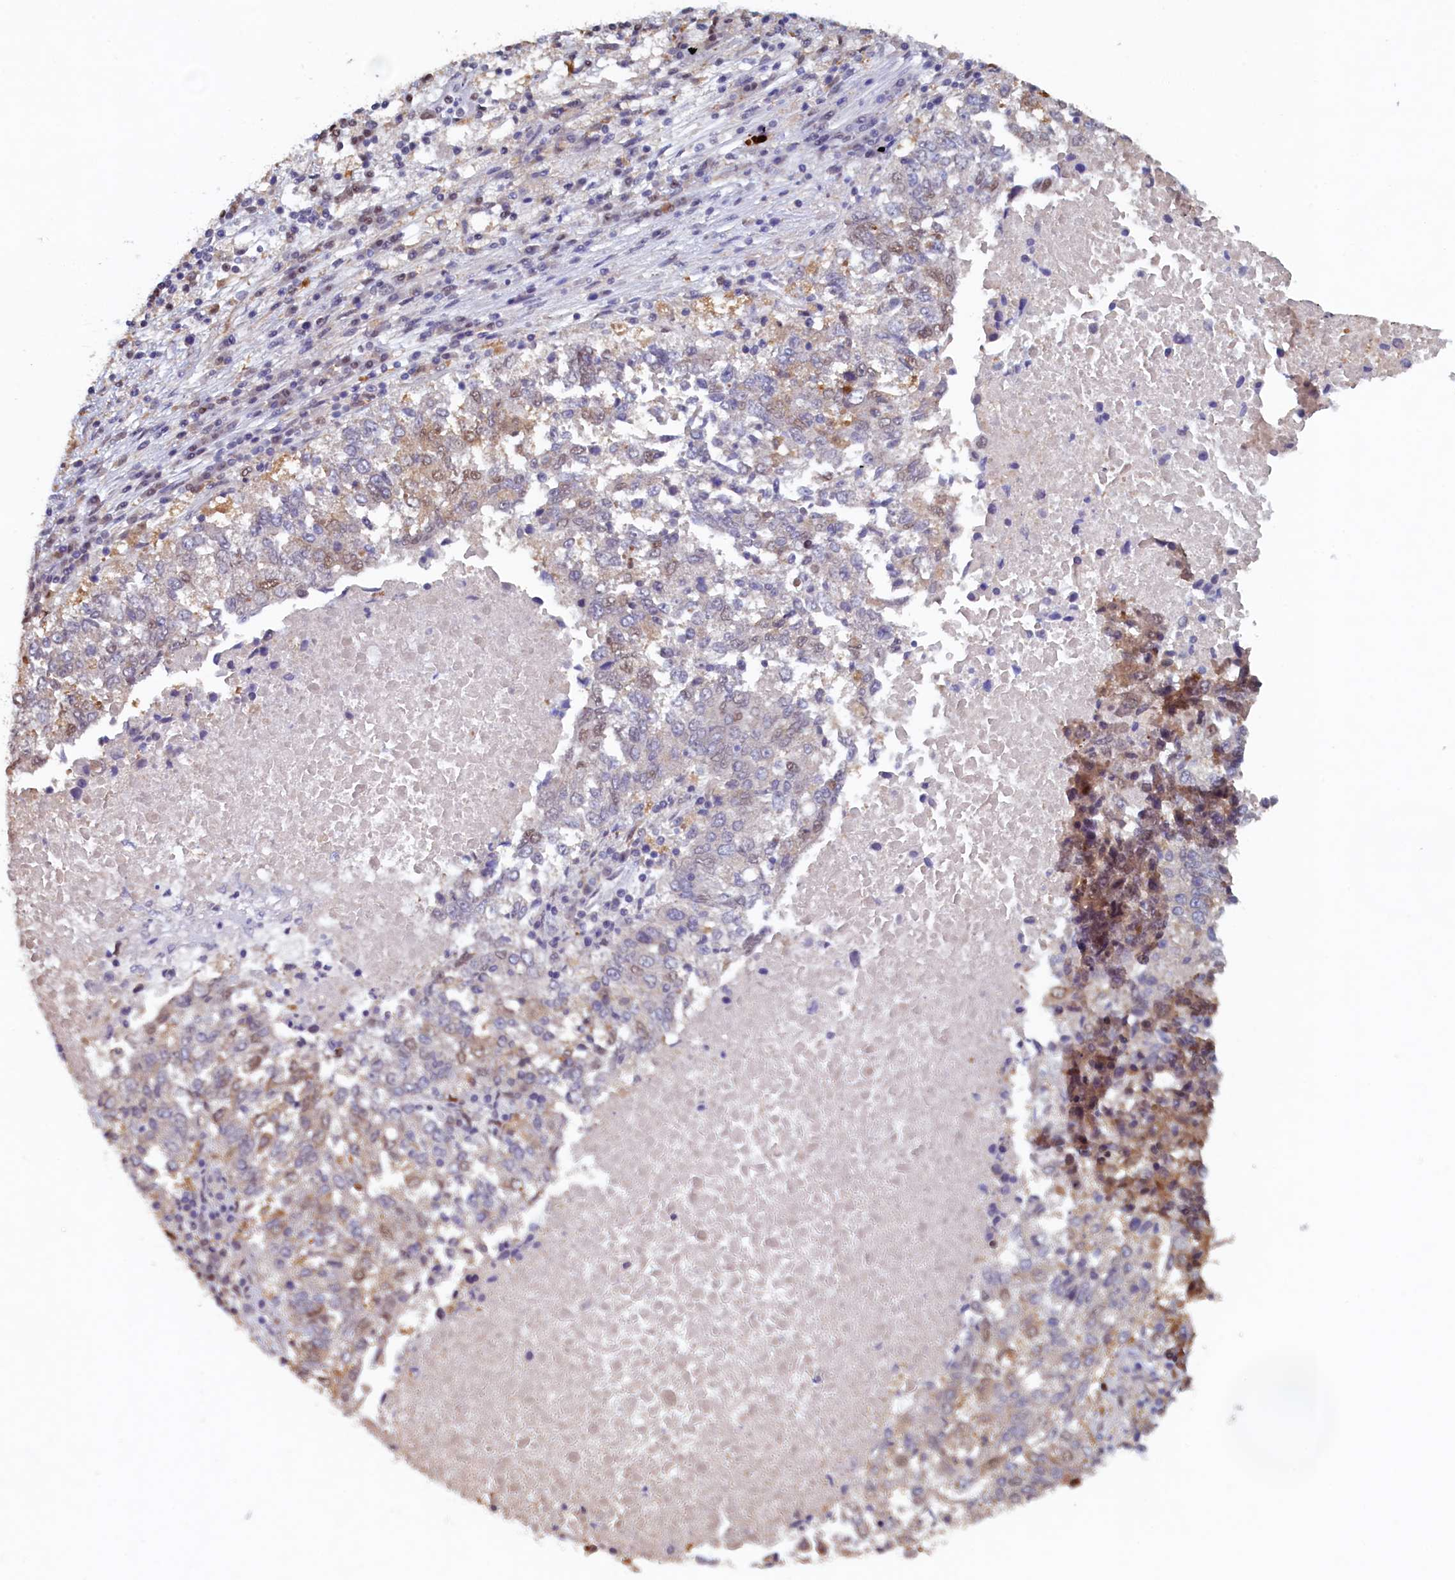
{"staining": {"intensity": "weak", "quantity": "25%-75%", "location": "nuclear"}, "tissue": "lung cancer", "cell_type": "Tumor cells", "image_type": "cancer", "snomed": [{"axis": "morphology", "description": "Squamous cell carcinoma, NOS"}, {"axis": "topography", "description": "Lung"}], "caption": "Immunohistochemical staining of squamous cell carcinoma (lung) reveals low levels of weak nuclear protein expression in about 25%-75% of tumor cells. The staining was performed using DAB (3,3'-diaminobenzidine), with brown indicating positive protein expression. Nuclei are stained blue with hematoxylin.", "gene": "AHCY", "patient": {"sex": "male", "age": 73}}